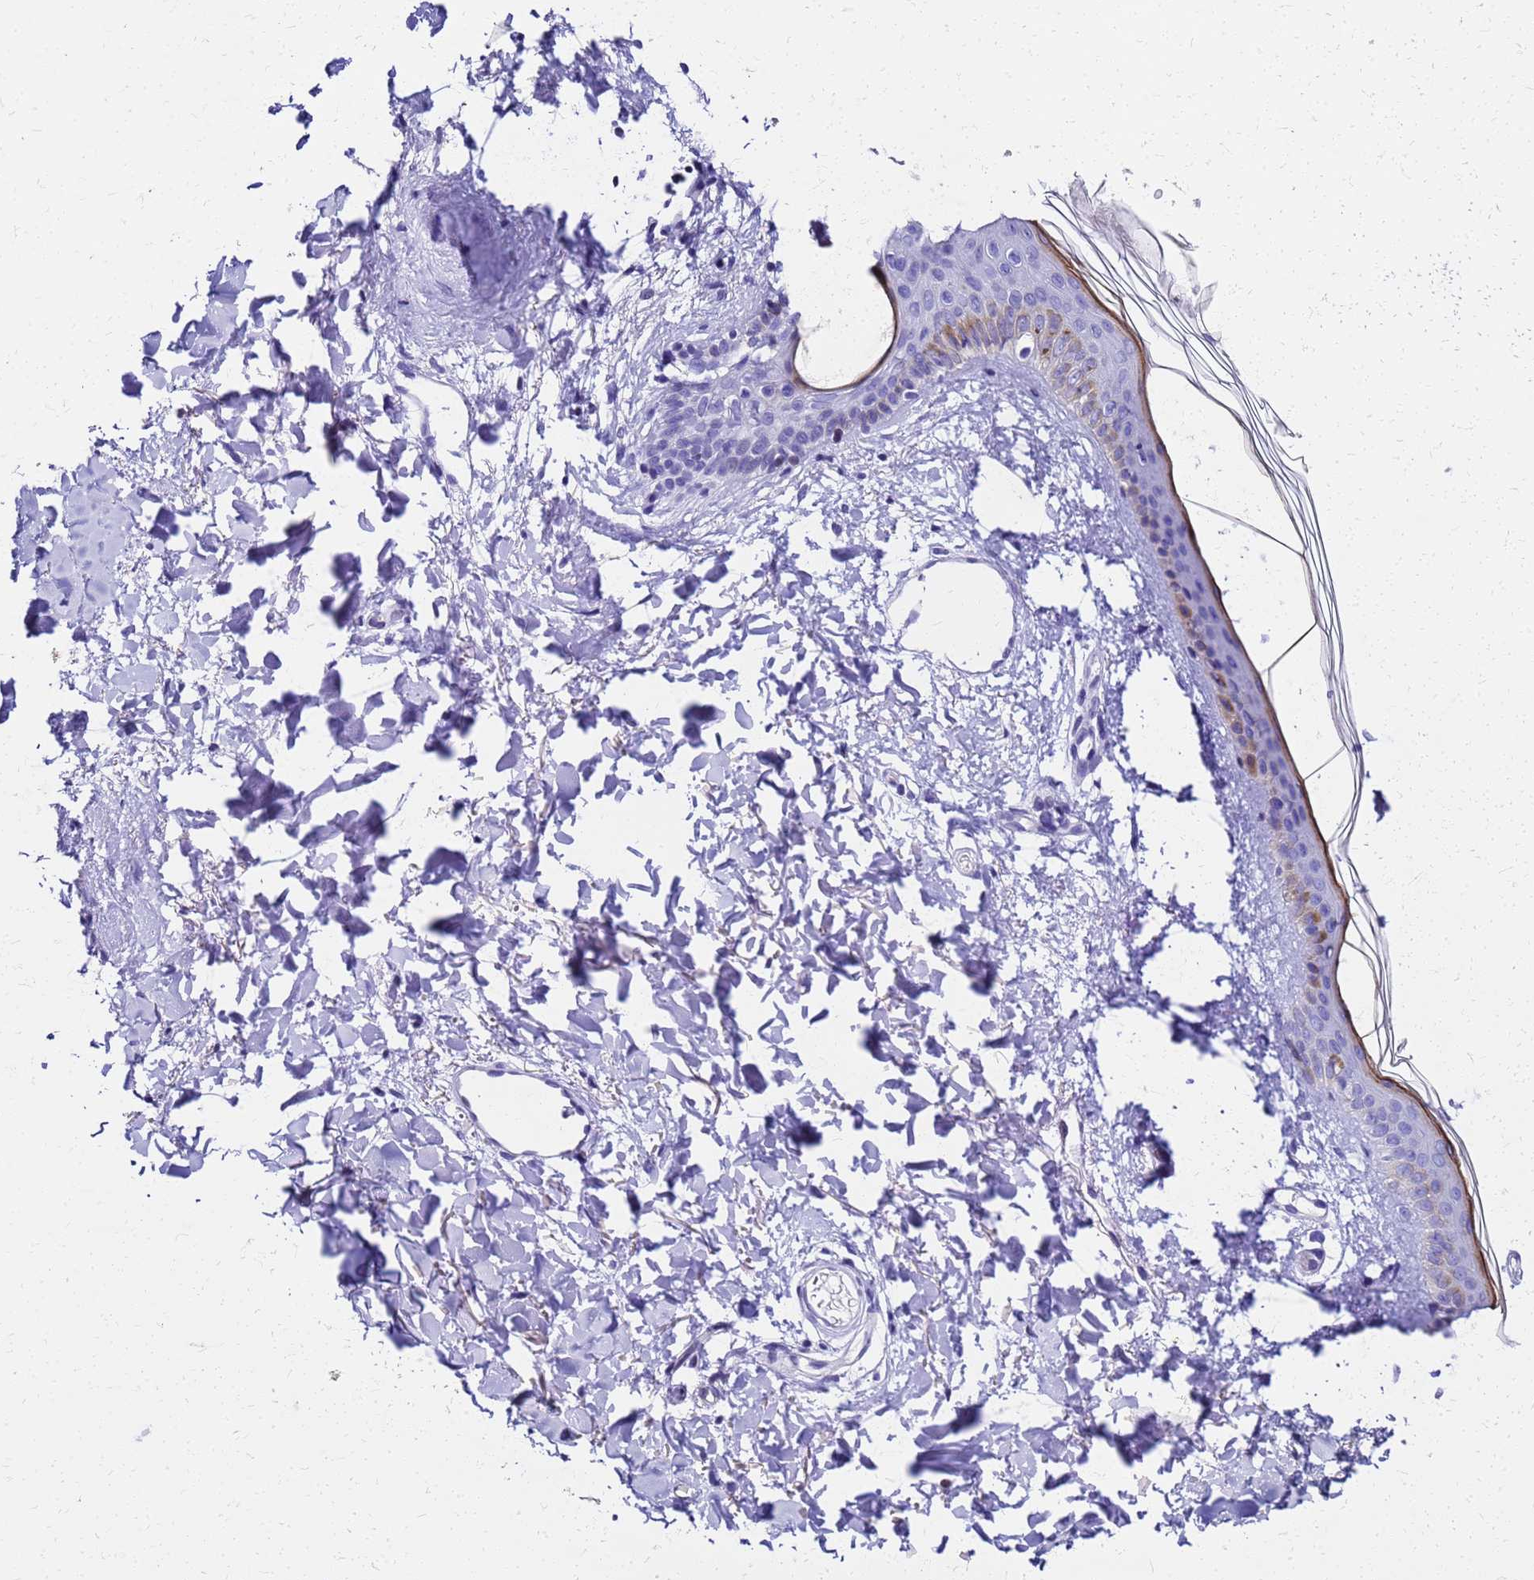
{"staining": {"intensity": "negative", "quantity": "none", "location": "none"}, "tissue": "skin", "cell_type": "Fibroblasts", "image_type": "normal", "snomed": [{"axis": "morphology", "description": "Normal tissue, NOS"}, {"axis": "topography", "description": "Skin"}], "caption": "Unremarkable skin was stained to show a protein in brown. There is no significant positivity in fibroblasts. (Stains: DAB (3,3'-diaminobenzidine) immunohistochemistry (IHC) with hematoxylin counter stain, Microscopy: brightfield microscopy at high magnification).", "gene": "SMIM21", "patient": {"sex": "female", "age": 58}}